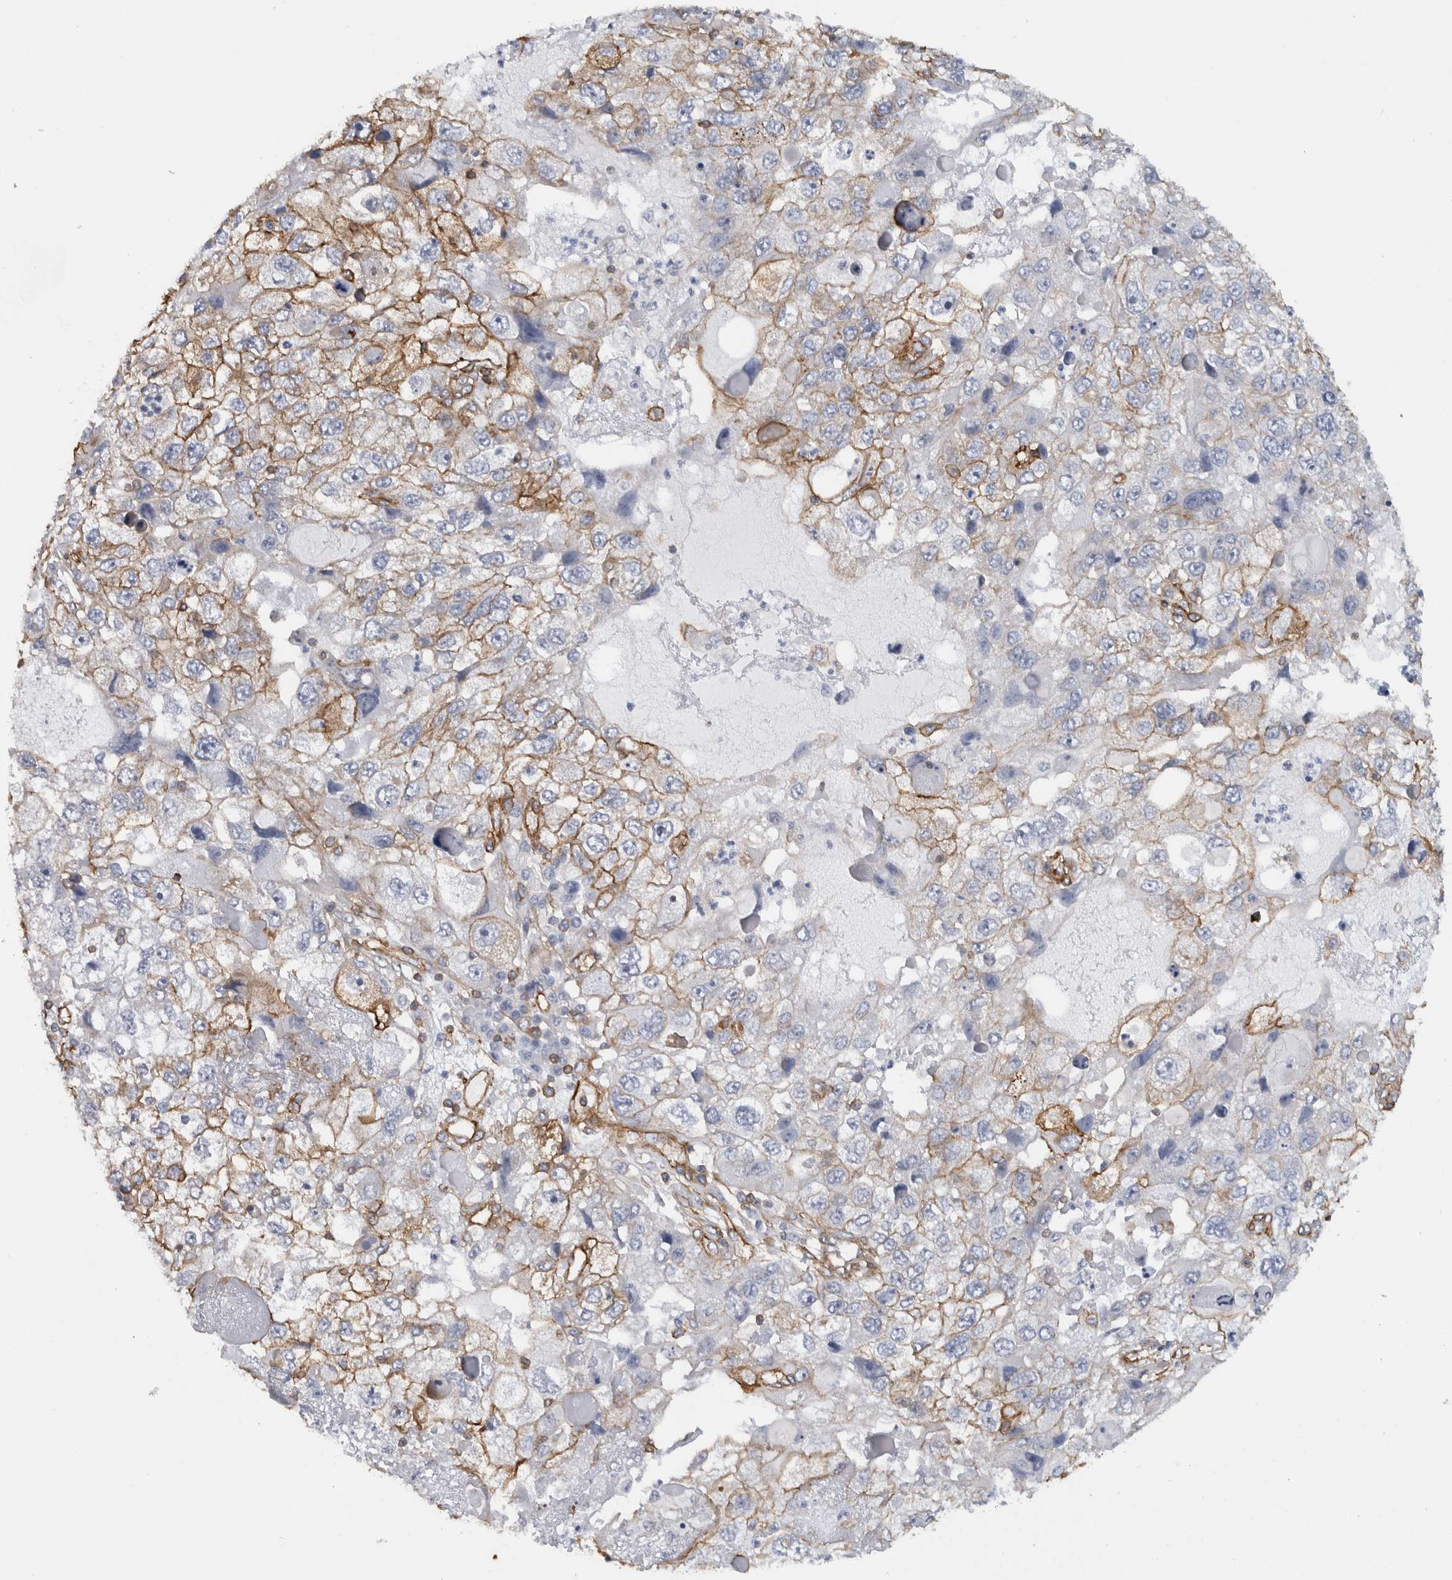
{"staining": {"intensity": "moderate", "quantity": "25%-75%", "location": "cytoplasmic/membranous"}, "tissue": "endometrial cancer", "cell_type": "Tumor cells", "image_type": "cancer", "snomed": [{"axis": "morphology", "description": "Adenocarcinoma, NOS"}, {"axis": "topography", "description": "Endometrium"}], "caption": "Adenocarcinoma (endometrial) stained with a protein marker shows moderate staining in tumor cells.", "gene": "AHNAK", "patient": {"sex": "female", "age": 49}}